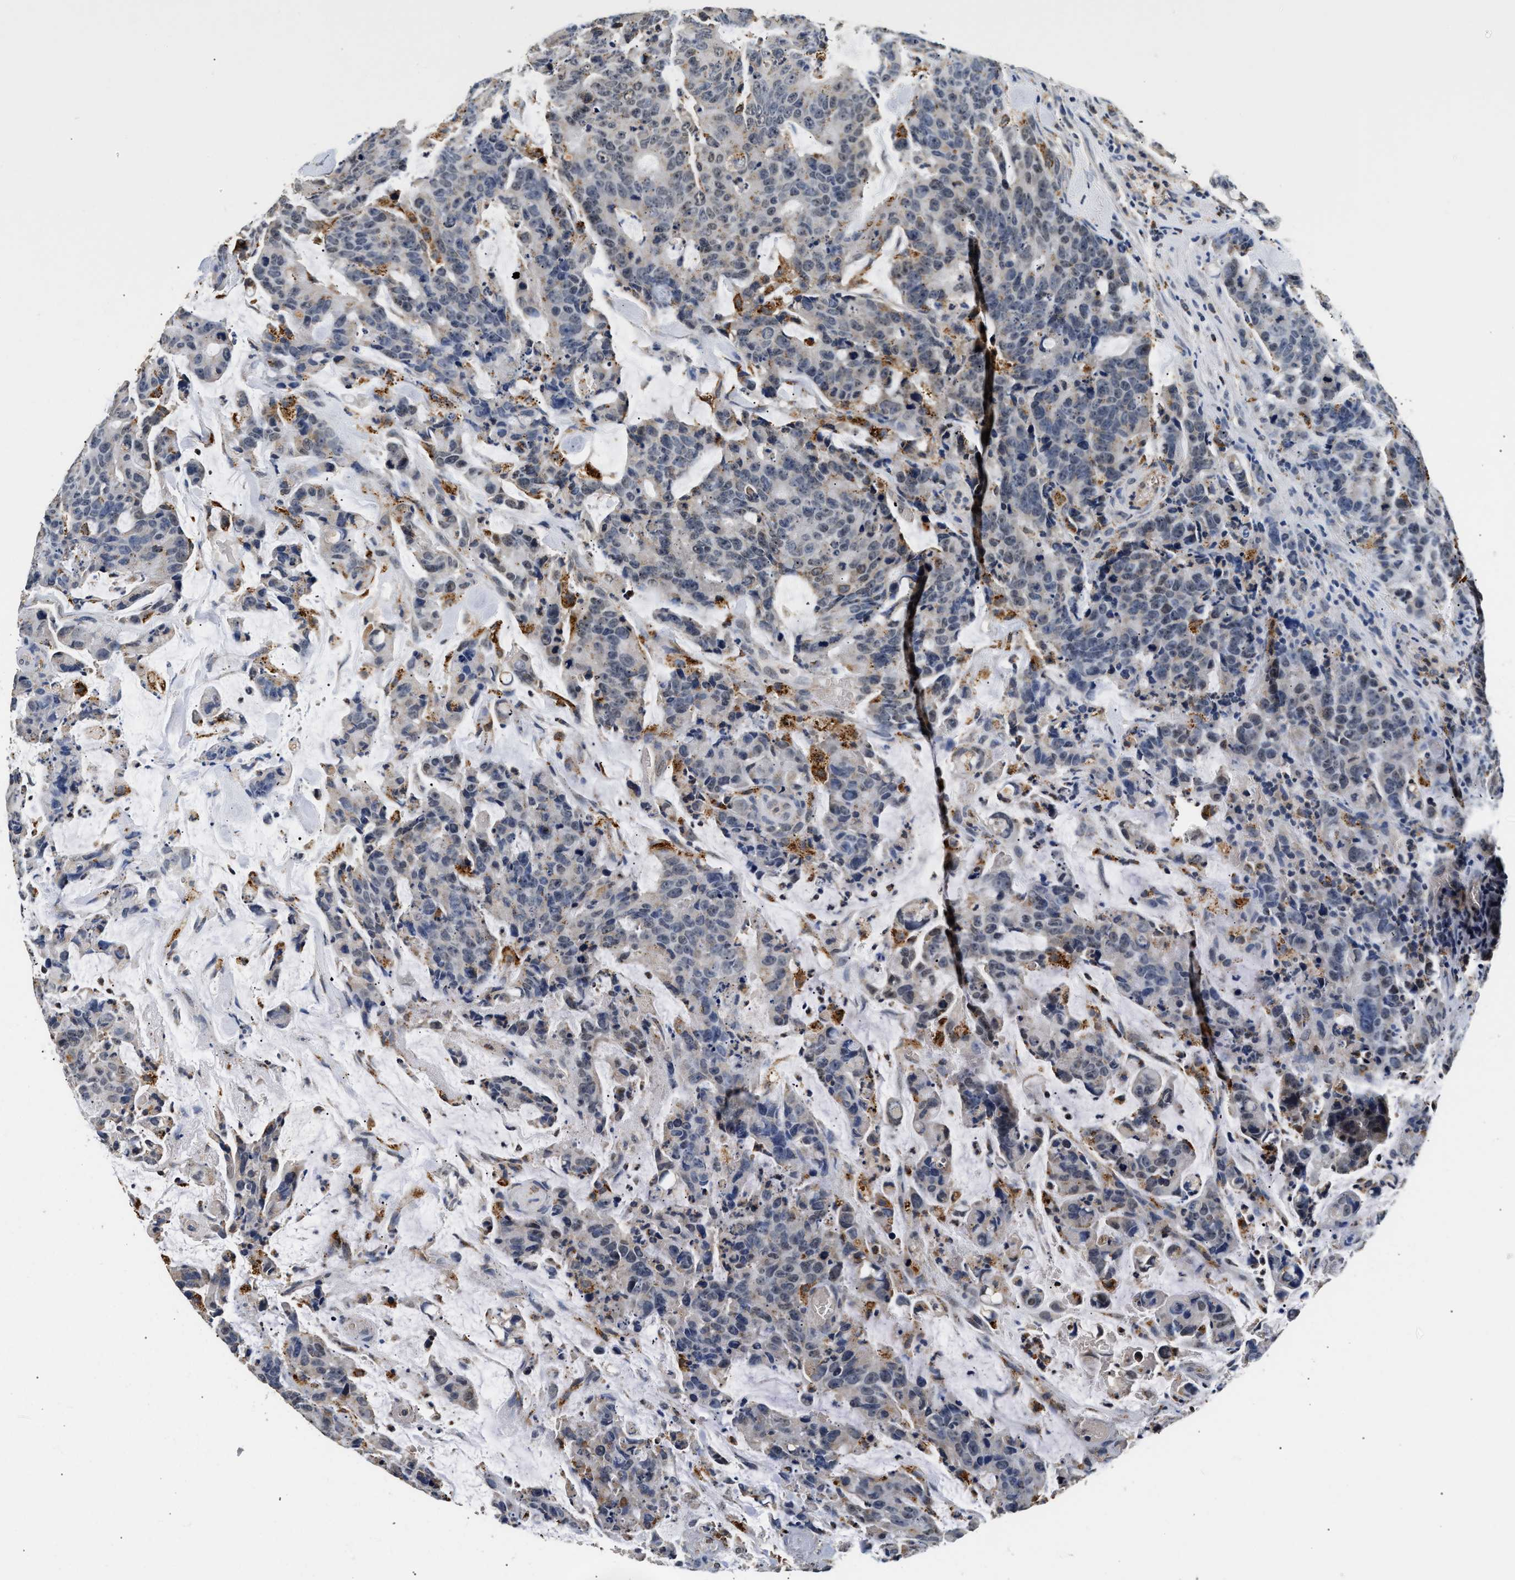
{"staining": {"intensity": "negative", "quantity": "none", "location": "none"}, "tissue": "colorectal cancer", "cell_type": "Tumor cells", "image_type": "cancer", "snomed": [{"axis": "morphology", "description": "Adenocarcinoma, NOS"}, {"axis": "topography", "description": "Colon"}], "caption": "Human colorectal cancer (adenocarcinoma) stained for a protein using immunohistochemistry (IHC) displays no staining in tumor cells.", "gene": "SMU1", "patient": {"sex": "female", "age": 86}}